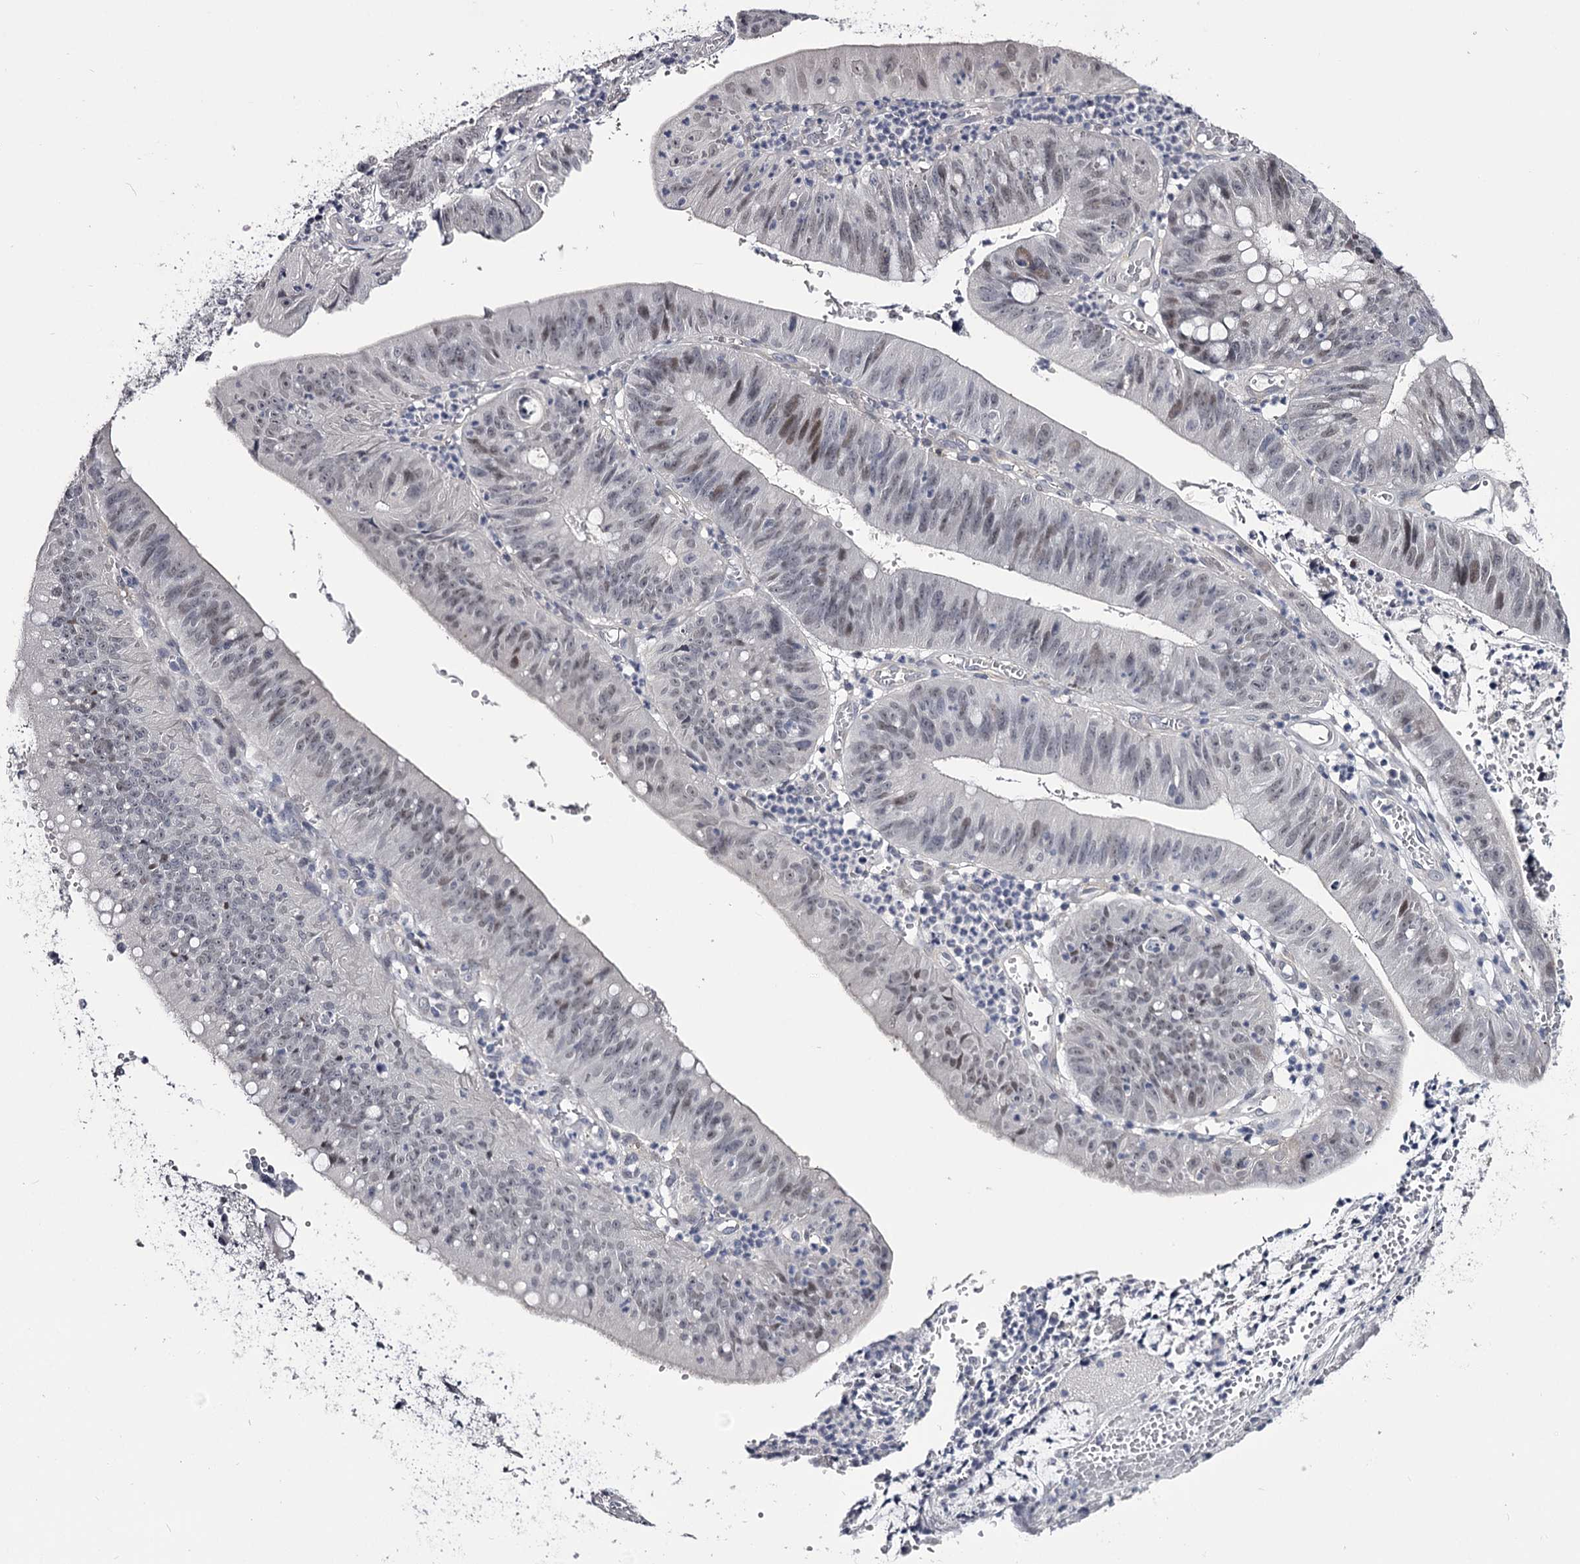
{"staining": {"intensity": "negative", "quantity": "none", "location": "none"}, "tissue": "stomach cancer", "cell_type": "Tumor cells", "image_type": "cancer", "snomed": [{"axis": "morphology", "description": "Adenocarcinoma, NOS"}, {"axis": "topography", "description": "Stomach"}], "caption": "The IHC image has no significant expression in tumor cells of stomach adenocarcinoma tissue.", "gene": "OVOL2", "patient": {"sex": "male", "age": 59}}